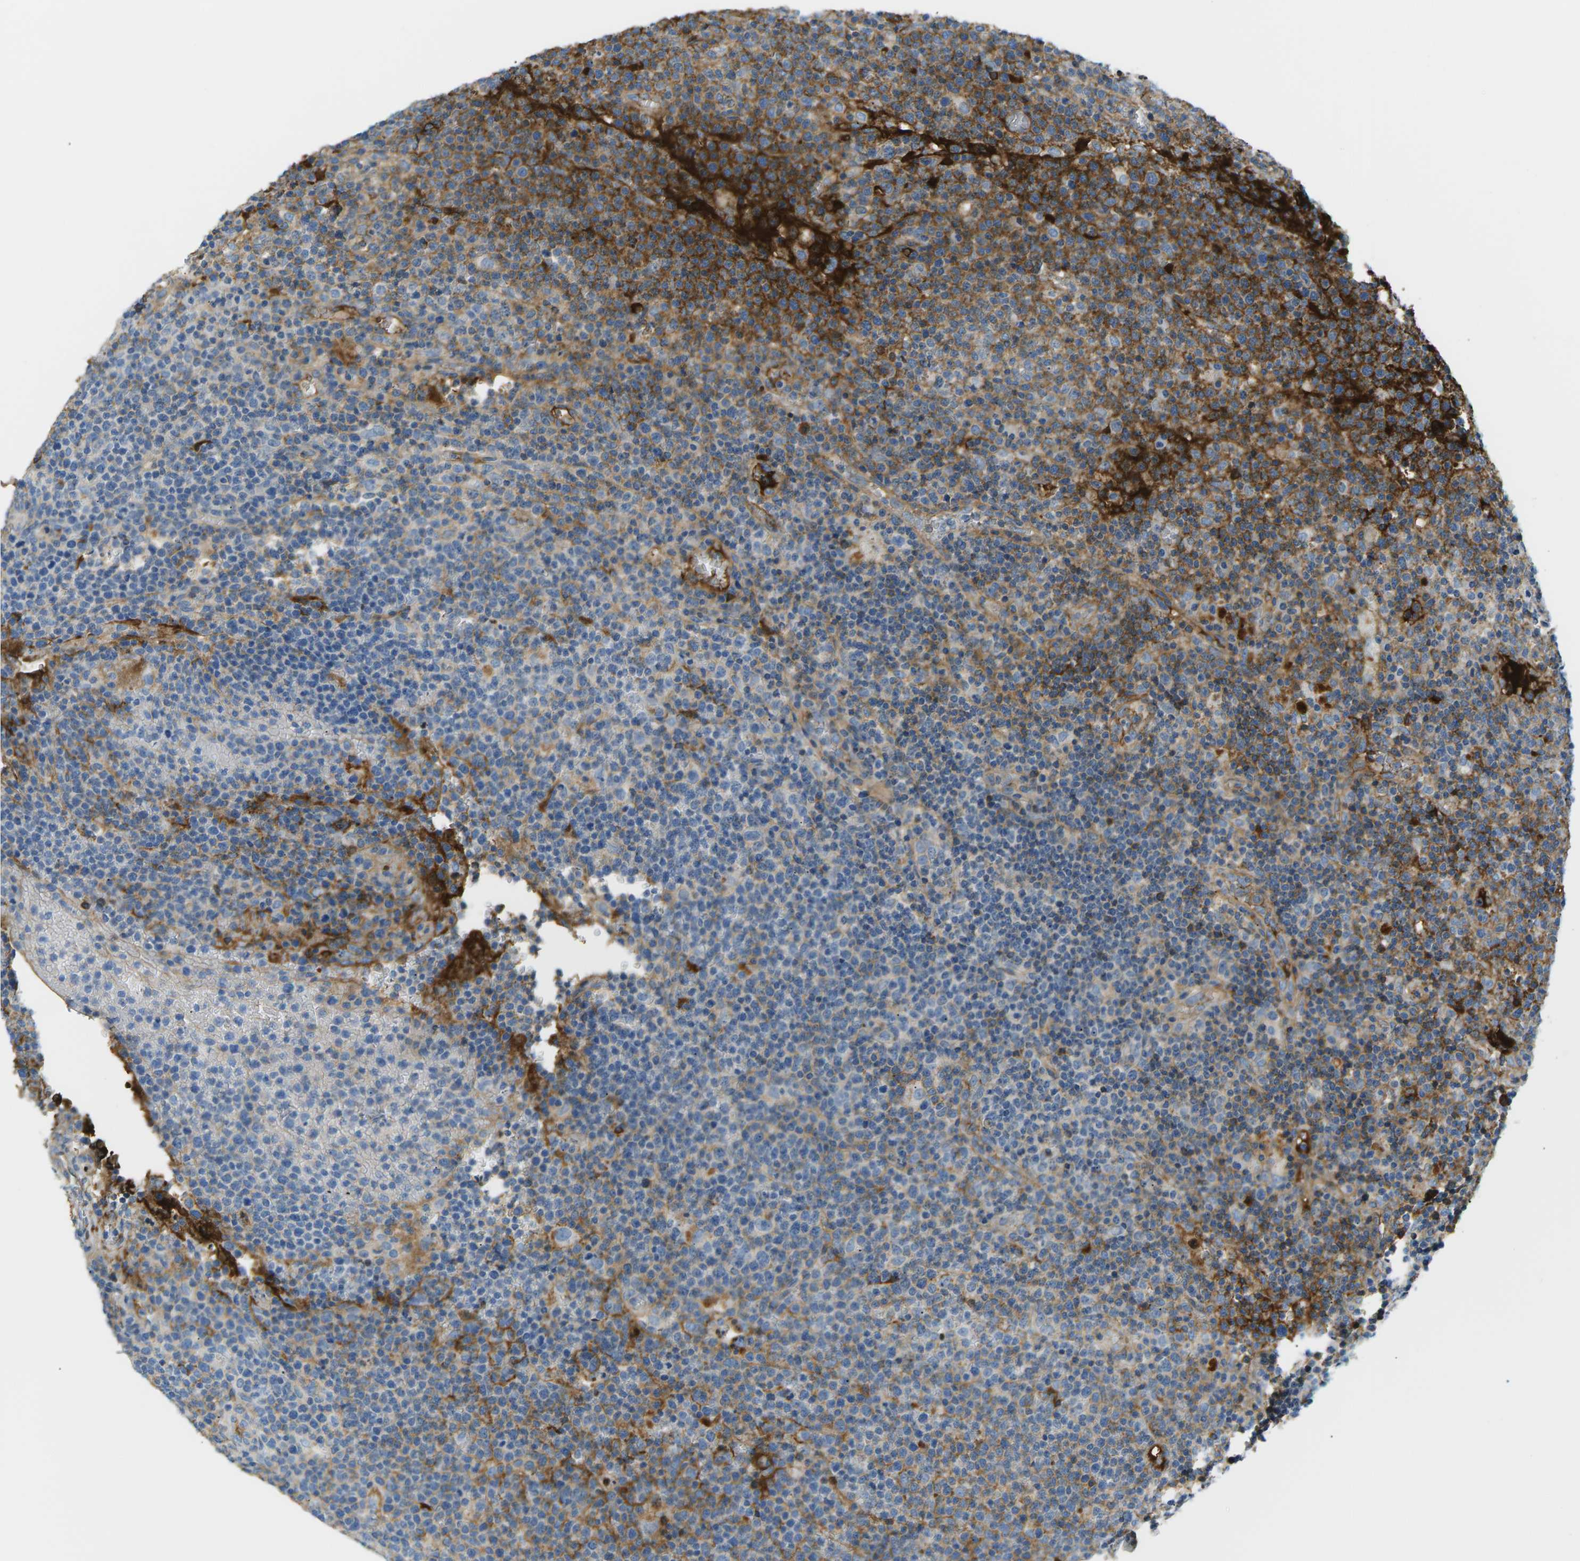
{"staining": {"intensity": "moderate", "quantity": "<25%", "location": "cytoplasmic/membranous"}, "tissue": "lymphoma", "cell_type": "Tumor cells", "image_type": "cancer", "snomed": [{"axis": "morphology", "description": "Malignant lymphoma, non-Hodgkin's type, High grade"}, {"axis": "topography", "description": "Lymph node"}], "caption": "Protein analysis of high-grade malignant lymphoma, non-Hodgkin's type tissue reveals moderate cytoplasmic/membranous staining in about <25% of tumor cells. The protein is shown in brown color, while the nuclei are stained blue.", "gene": "CFI", "patient": {"sex": "male", "age": 61}}